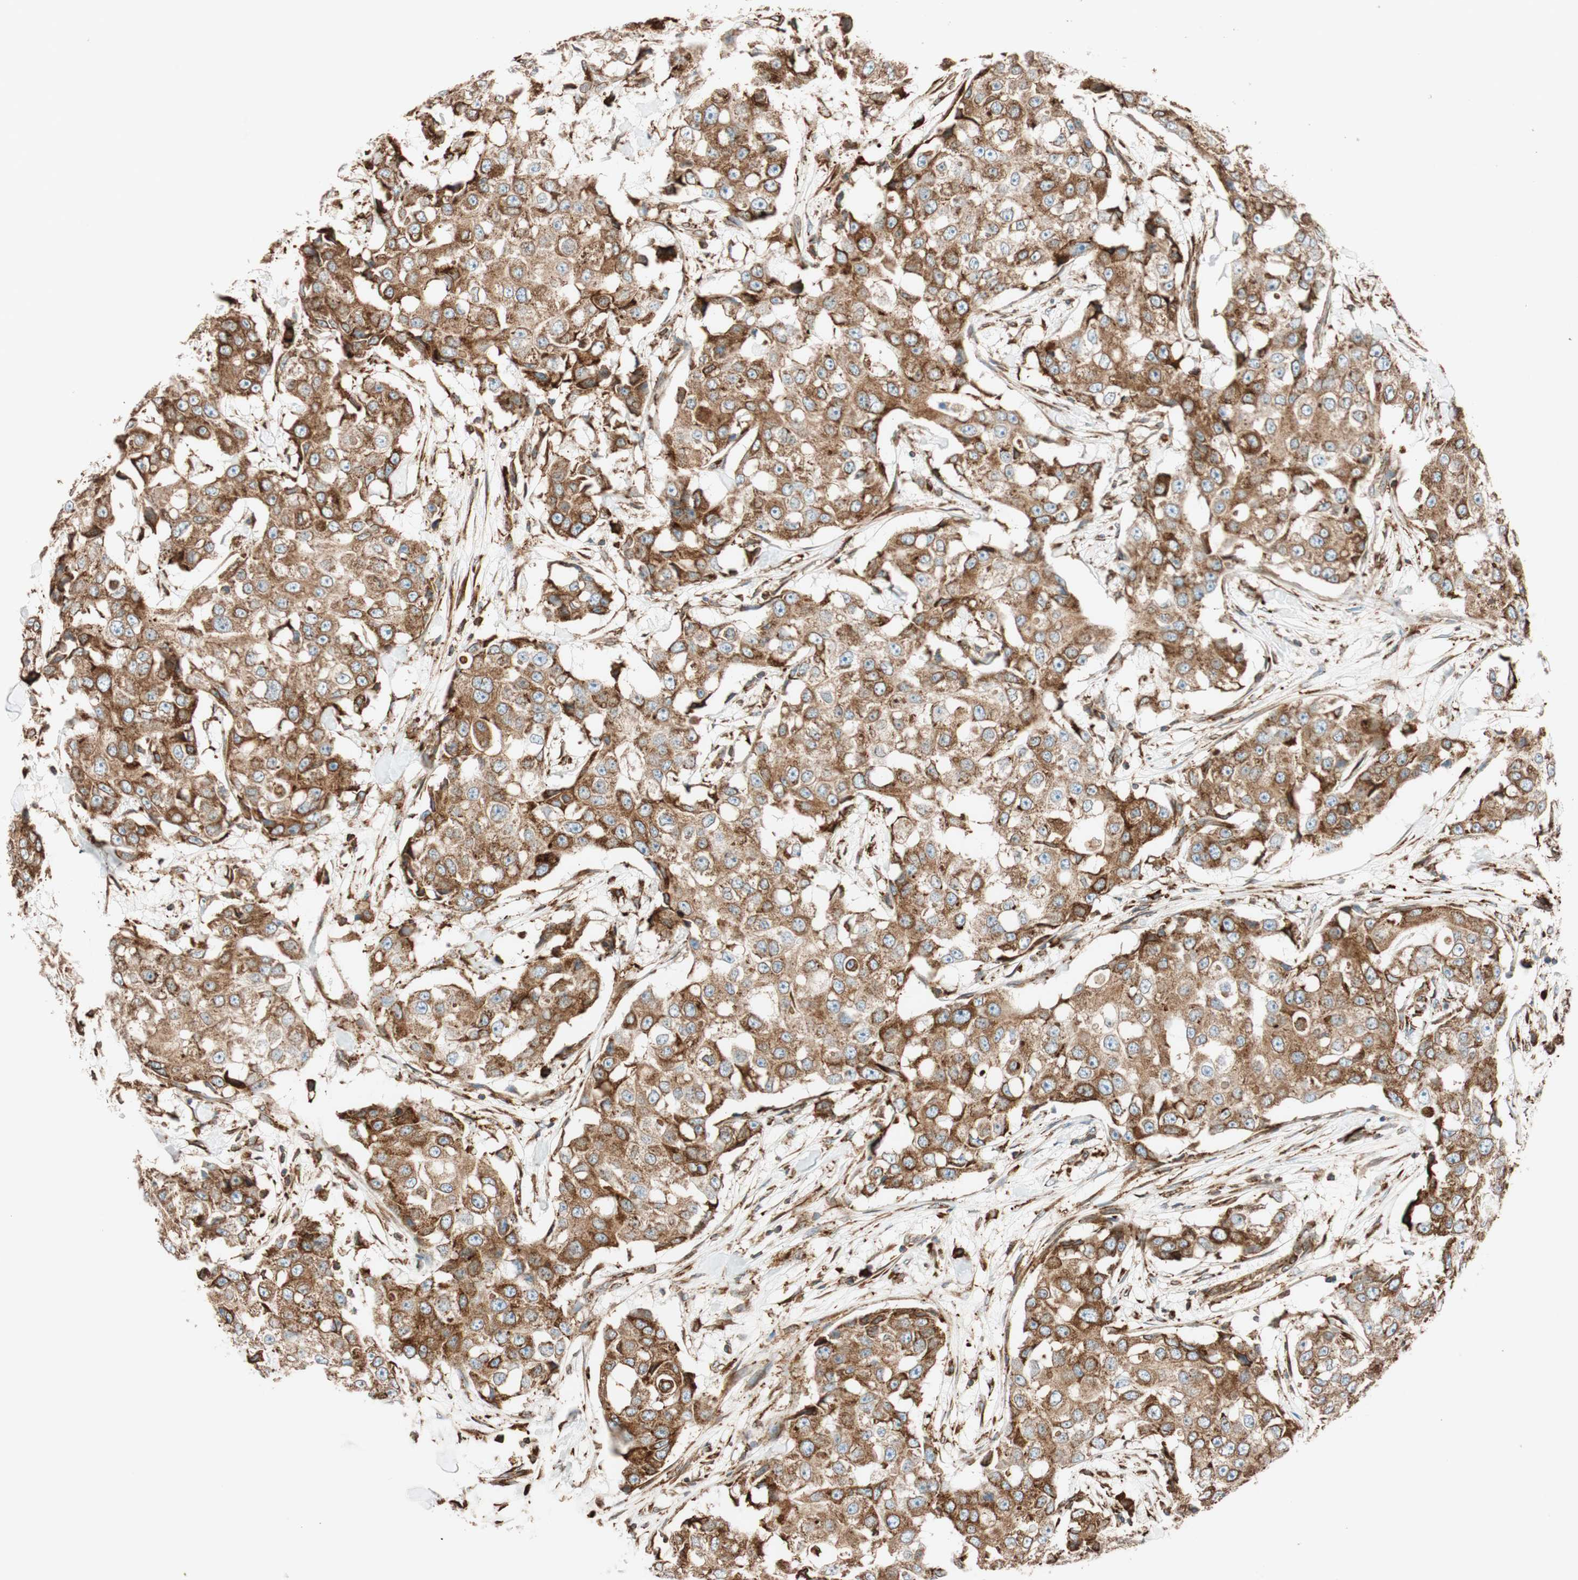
{"staining": {"intensity": "strong", "quantity": ">75%", "location": "cytoplasmic/membranous"}, "tissue": "breast cancer", "cell_type": "Tumor cells", "image_type": "cancer", "snomed": [{"axis": "morphology", "description": "Duct carcinoma"}, {"axis": "topography", "description": "Breast"}], "caption": "About >75% of tumor cells in human breast cancer (intraductal carcinoma) exhibit strong cytoplasmic/membranous protein staining as visualized by brown immunohistochemical staining.", "gene": "PRKCSH", "patient": {"sex": "female", "age": 27}}